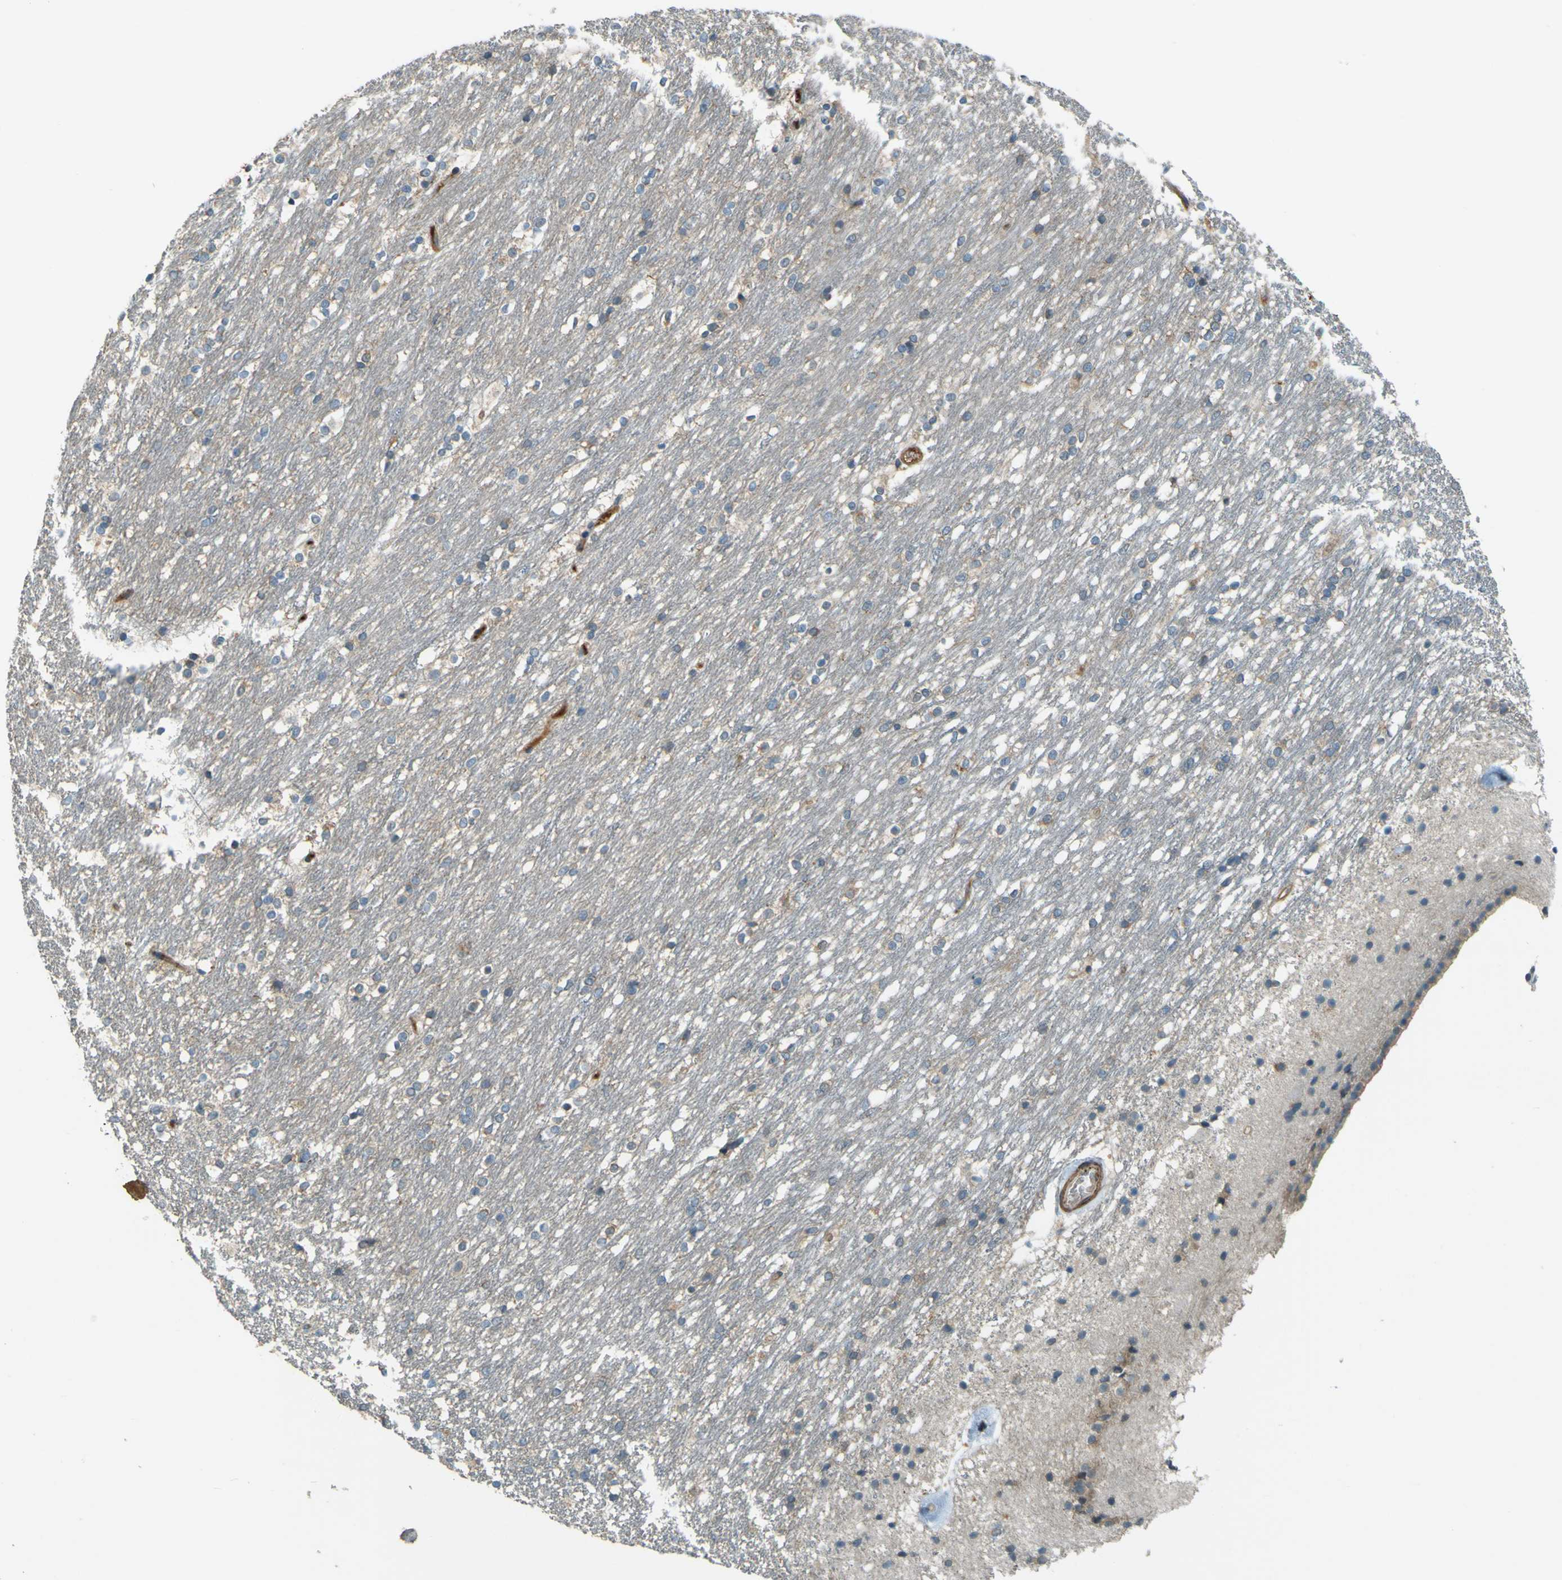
{"staining": {"intensity": "weak", "quantity": "<25%", "location": "cytoplasmic/membranous"}, "tissue": "caudate", "cell_type": "Glial cells", "image_type": "normal", "snomed": [{"axis": "morphology", "description": "Normal tissue, NOS"}, {"axis": "topography", "description": "Lateral ventricle wall"}], "caption": "The photomicrograph reveals no significant staining in glial cells of caudate.", "gene": "LPCAT1", "patient": {"sex": "female", "age": 19}}